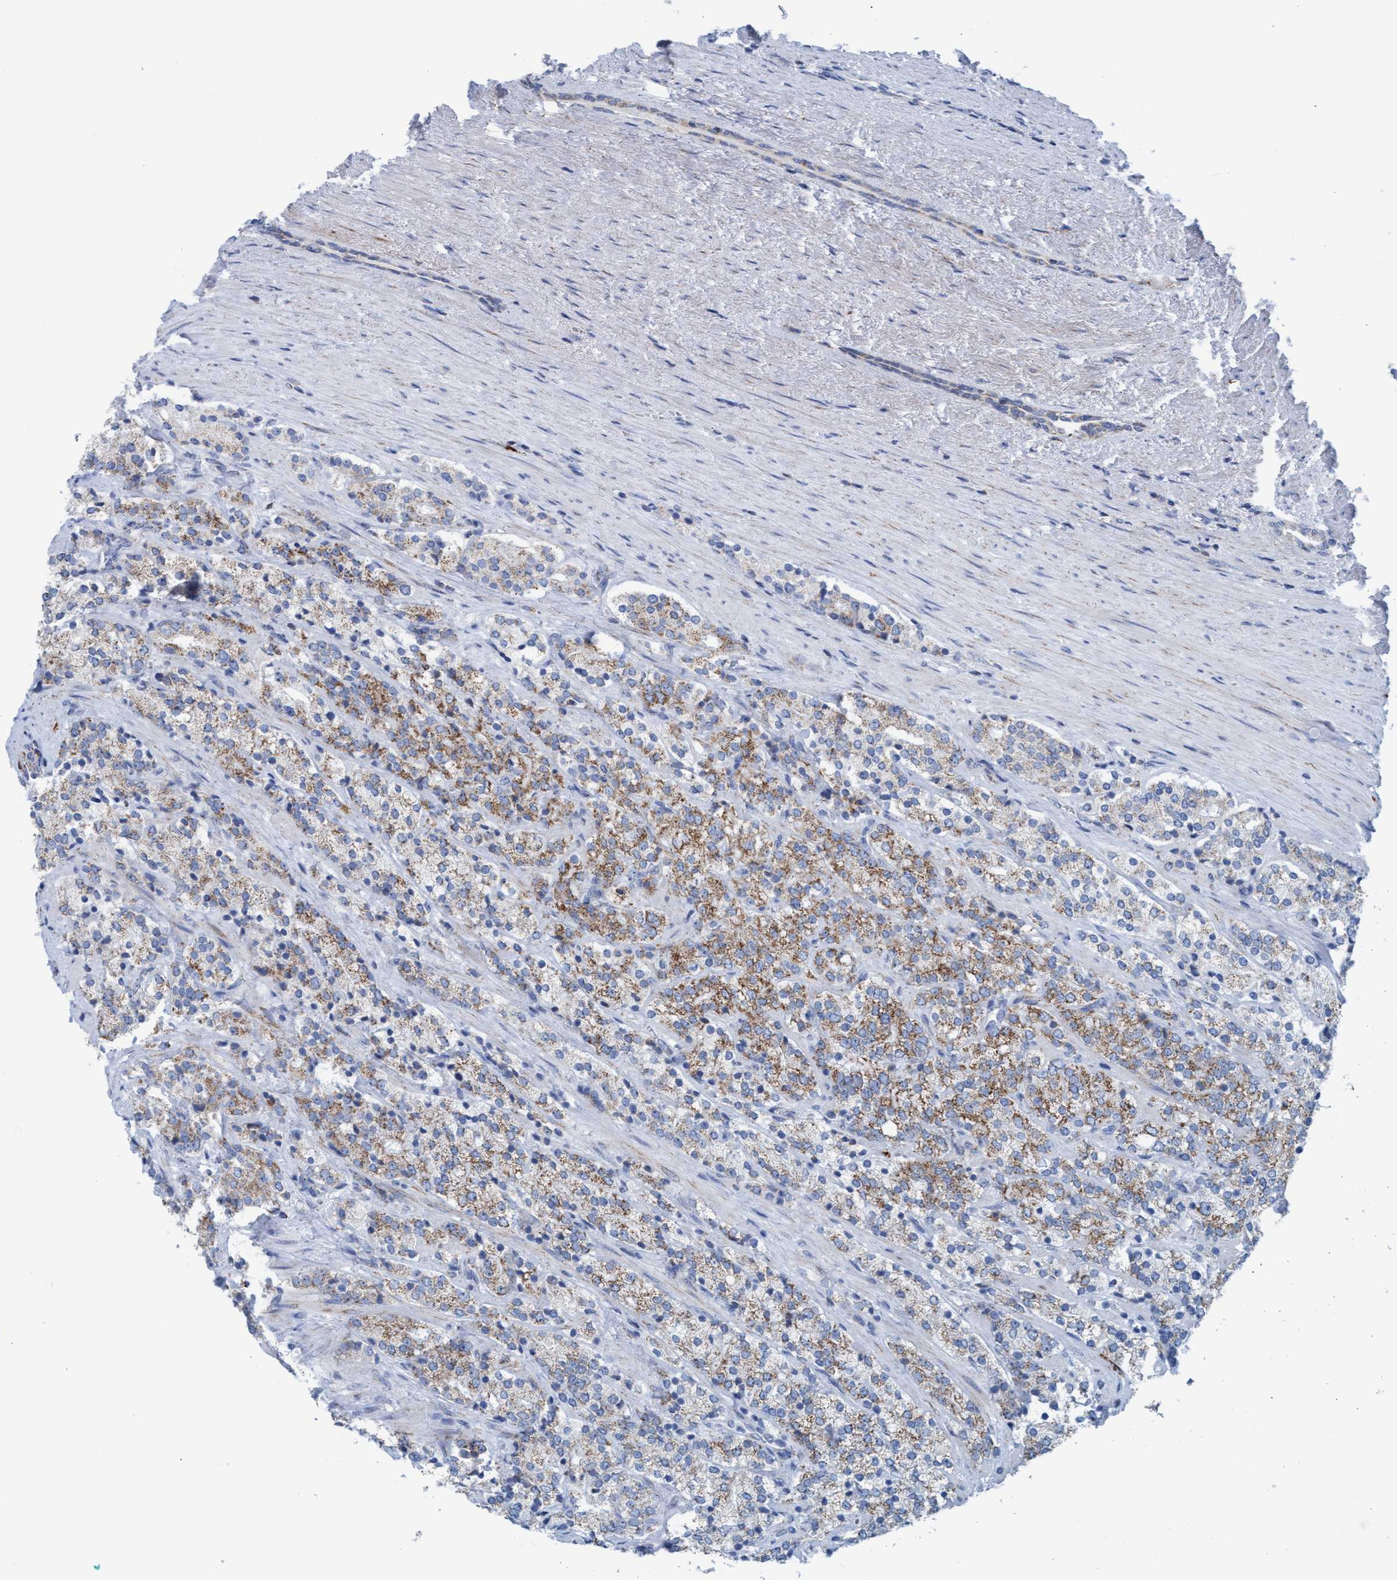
{"staining": {"intensity": "moderate", "quantity": ">75%", "location": "cytoplasmic/membranous"}, "tissue": "prostate cancer", "cell_type": "Tumor cells", "image_type": "cancer", "snomed": [{"axis": "morphology", "description": "Adenocarcinoma, High grade"}, {"axis": "topography", "description": "Prostate"}], "caption": "A micrograph of prostate cancer (high-grade adenocarcinoma) stained for a protein demonstrates moderate cytoplasmic/membranous brown staining in tumor cells.", "gene": "GGA3", "patient": {"sex": "male", "age": 71}}